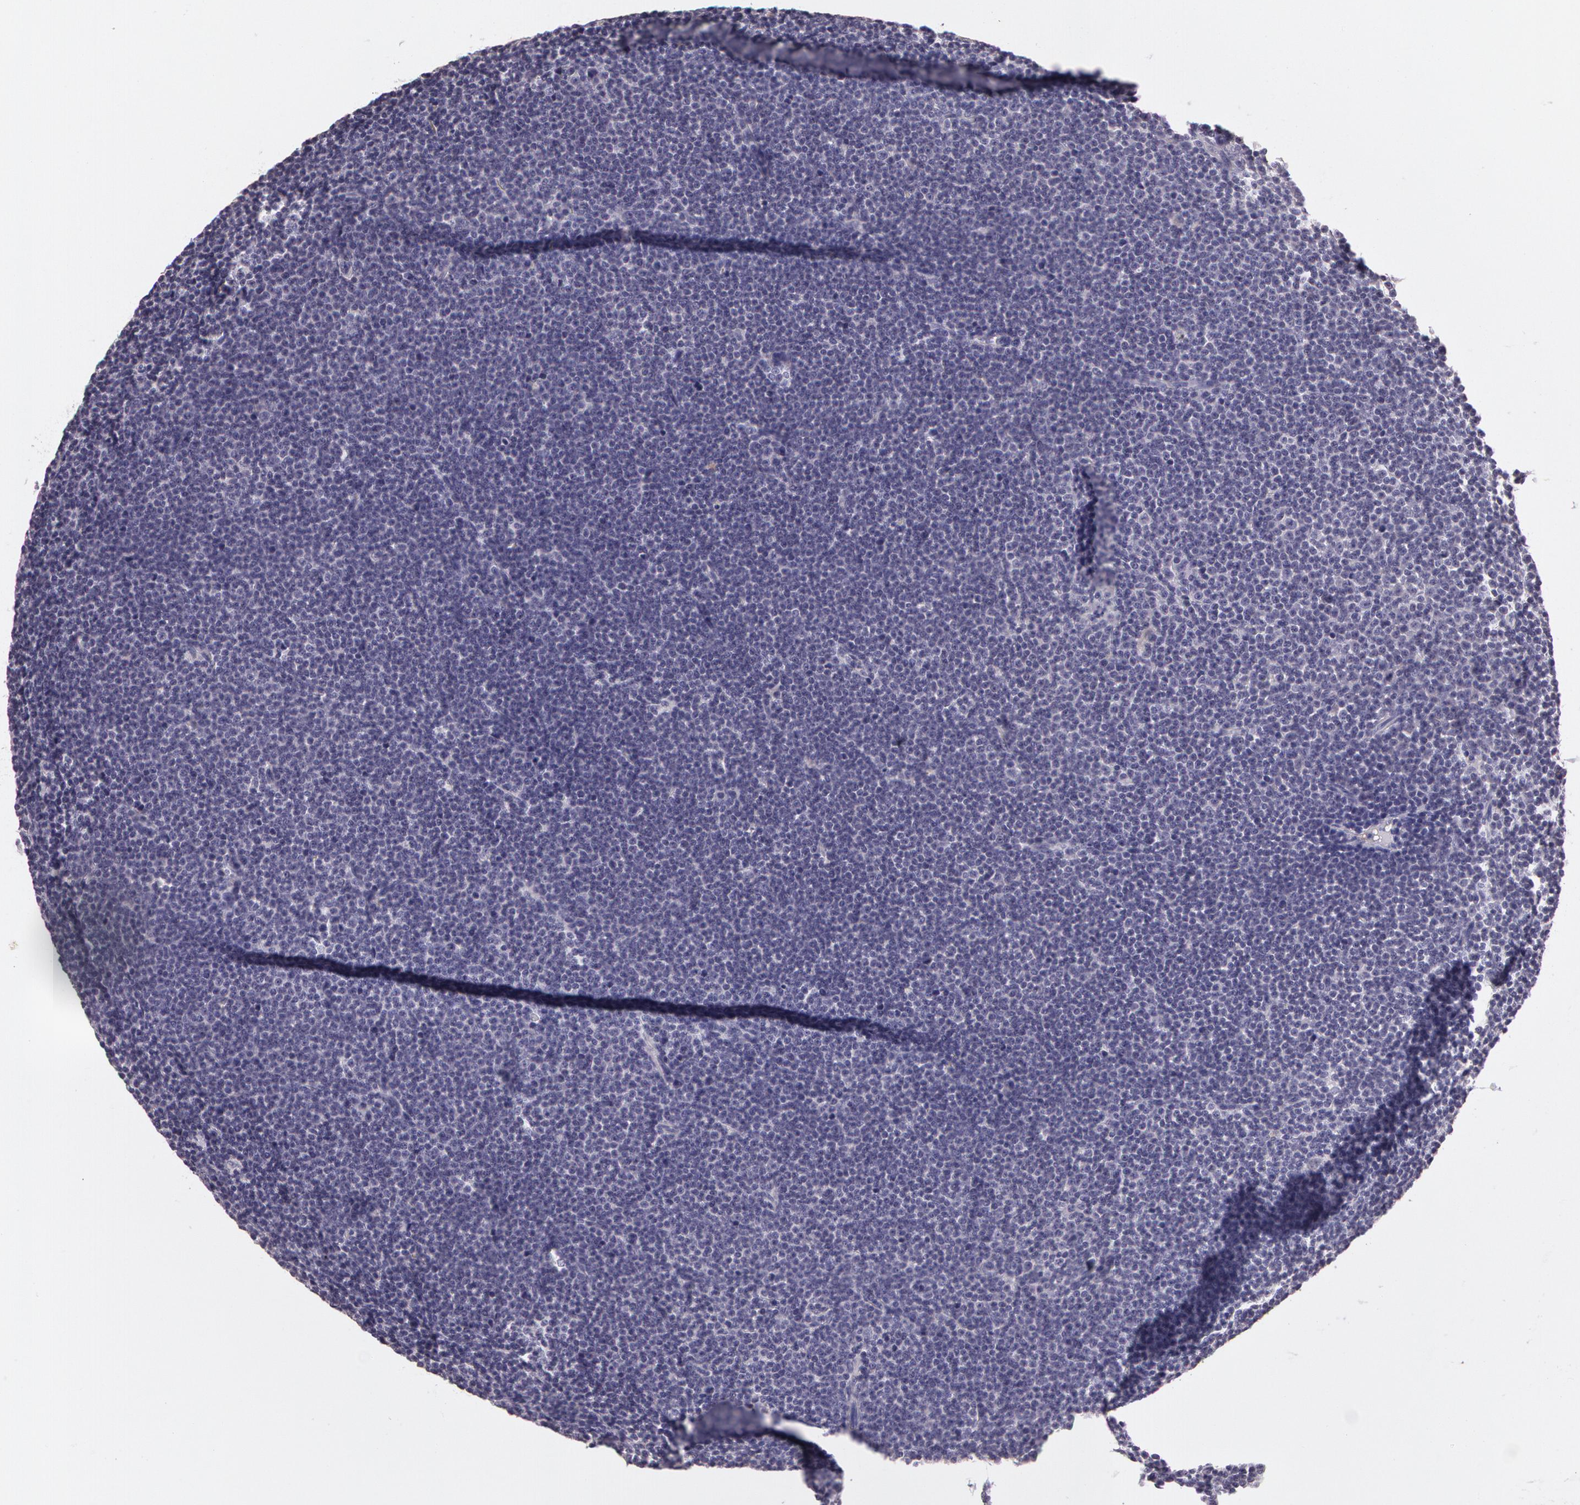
{"staining": {"intensity": "negative", "quantity": "none", "location": "none"}, "tissue": "lymphoma", "cell_type": "Tumor cells", "image_type": "cancer", "snomed": [{"axis": "morphology", "description": "Malignant lymphoma, non-Hodgkin's type, Low grade"}, {"axis": "topography", "description": "Lymph node"}], "caption": "The histopathology image exhibits no staining of tumor cells in lymphoma.", "gene": "G2E3", "patient": {"sex": "female", "age": 69}}